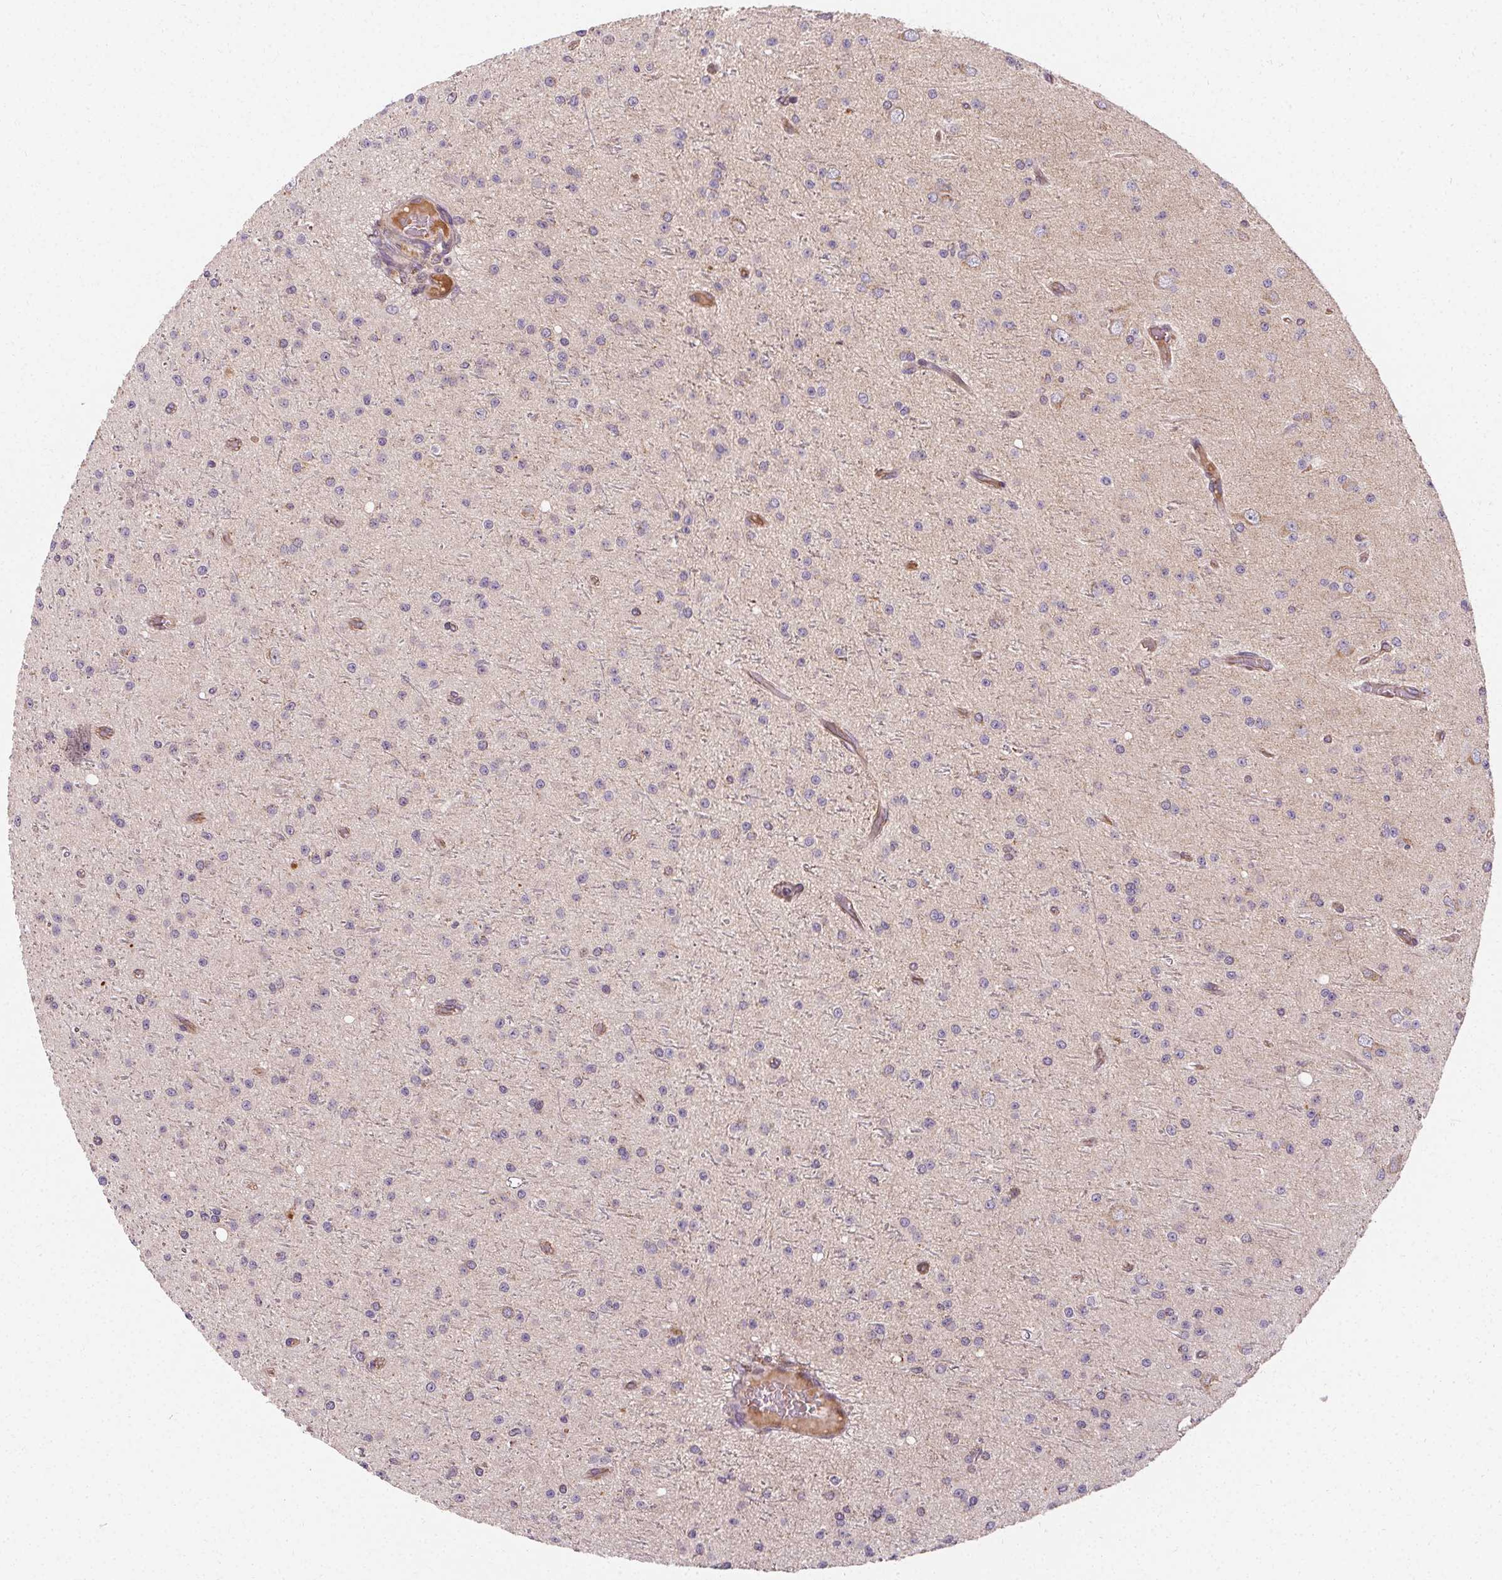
{"staining": {"intensity": "negative", "quantity": "none", "location": "none"}, "tissue": "glioma", "cell_type": "Tumor cells", "image_type": "cancer", "snomed": [{"axis": "morphology", "description": "Glioma, malignant, Low grade"}, {"axis": "topography", "description": "Brain"}], "caption": "DAB immunohistochemical staining of glioma displays no significant expression in tumor cells. (Brightfield microscopy of DAB immunohistochemistry (IHC) at high magnification).", "gene": "APLP1", "patient": {"sex": "male", "age": 27}}